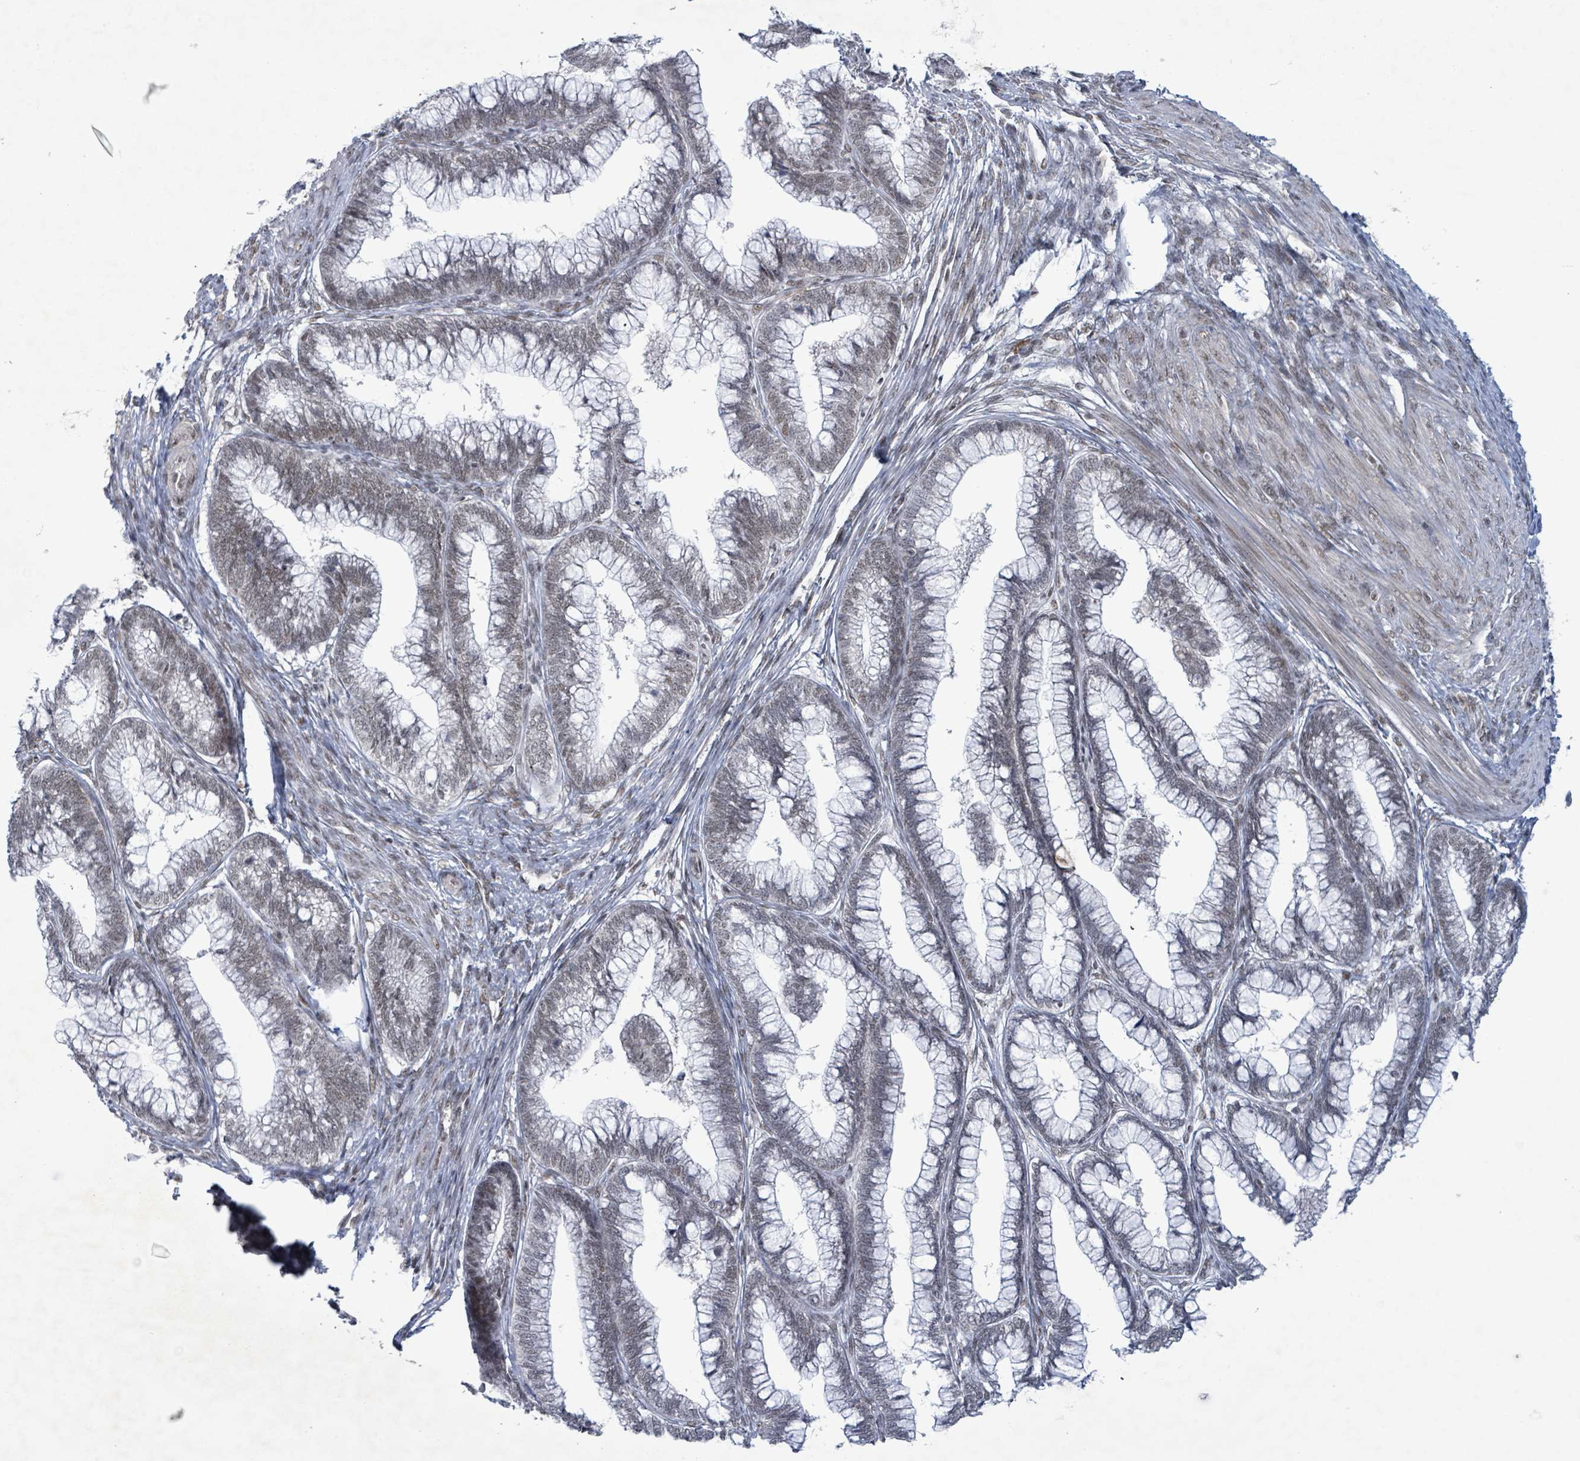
{"staining": {"intensity": "negative", "quantity": "none", "location": "none"}, "tissue": "cervical cancer", "cell_type": "Tumor cells", "image_type": "cancer", "snomed": [{"axis": "morphology", "description": "Adenocarcinoma, NOS"}, {"axis": "topography", "description": "Cervix"}], "caption": "There is no significant positivity in tumor cells of cervical cancer (adenocarcinoma).", "gene": "BANP", "patient": {"sex": "female", "age": 44}}